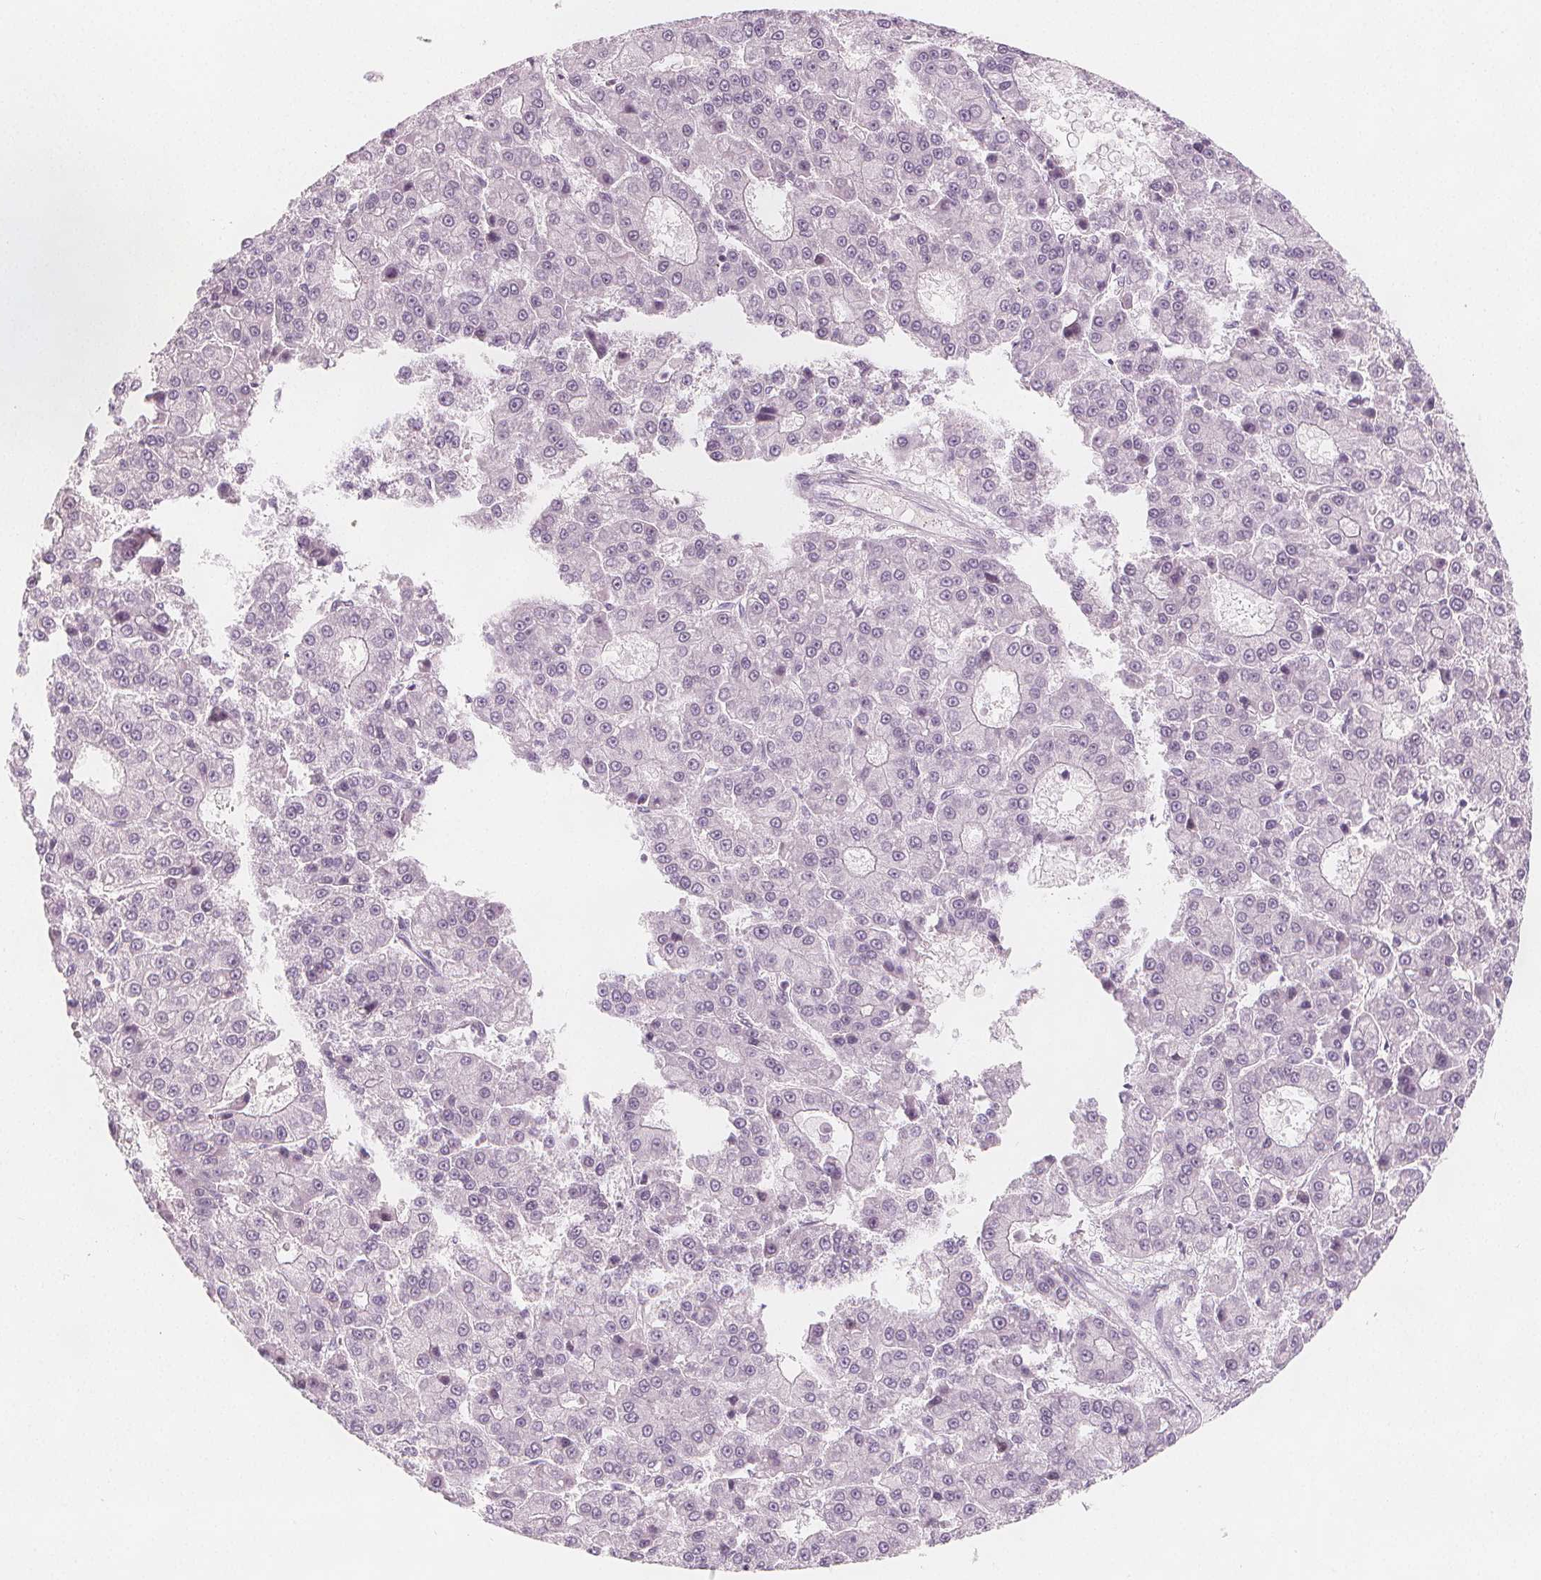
{"staining": {"intensity": "negative", "quantity": "none", "location": "none"}, "tissue": "liver cancer", "cell_type": "Tumor cells", "image_type": "cancer", "snomed": [{"axis": "morphology", "description": "Carcinoma, Hepatocellular, NOS"}, {"axis": "topography", "description": "Liver"}], "caption": "DAB (3,3'-diaminobenzidine) immunohistochemical staining of human liver cancer demonstrates no significant expression in tumor cells.", "gene": "MAP1A", "patient": {"sex": "male", "age": 70}}